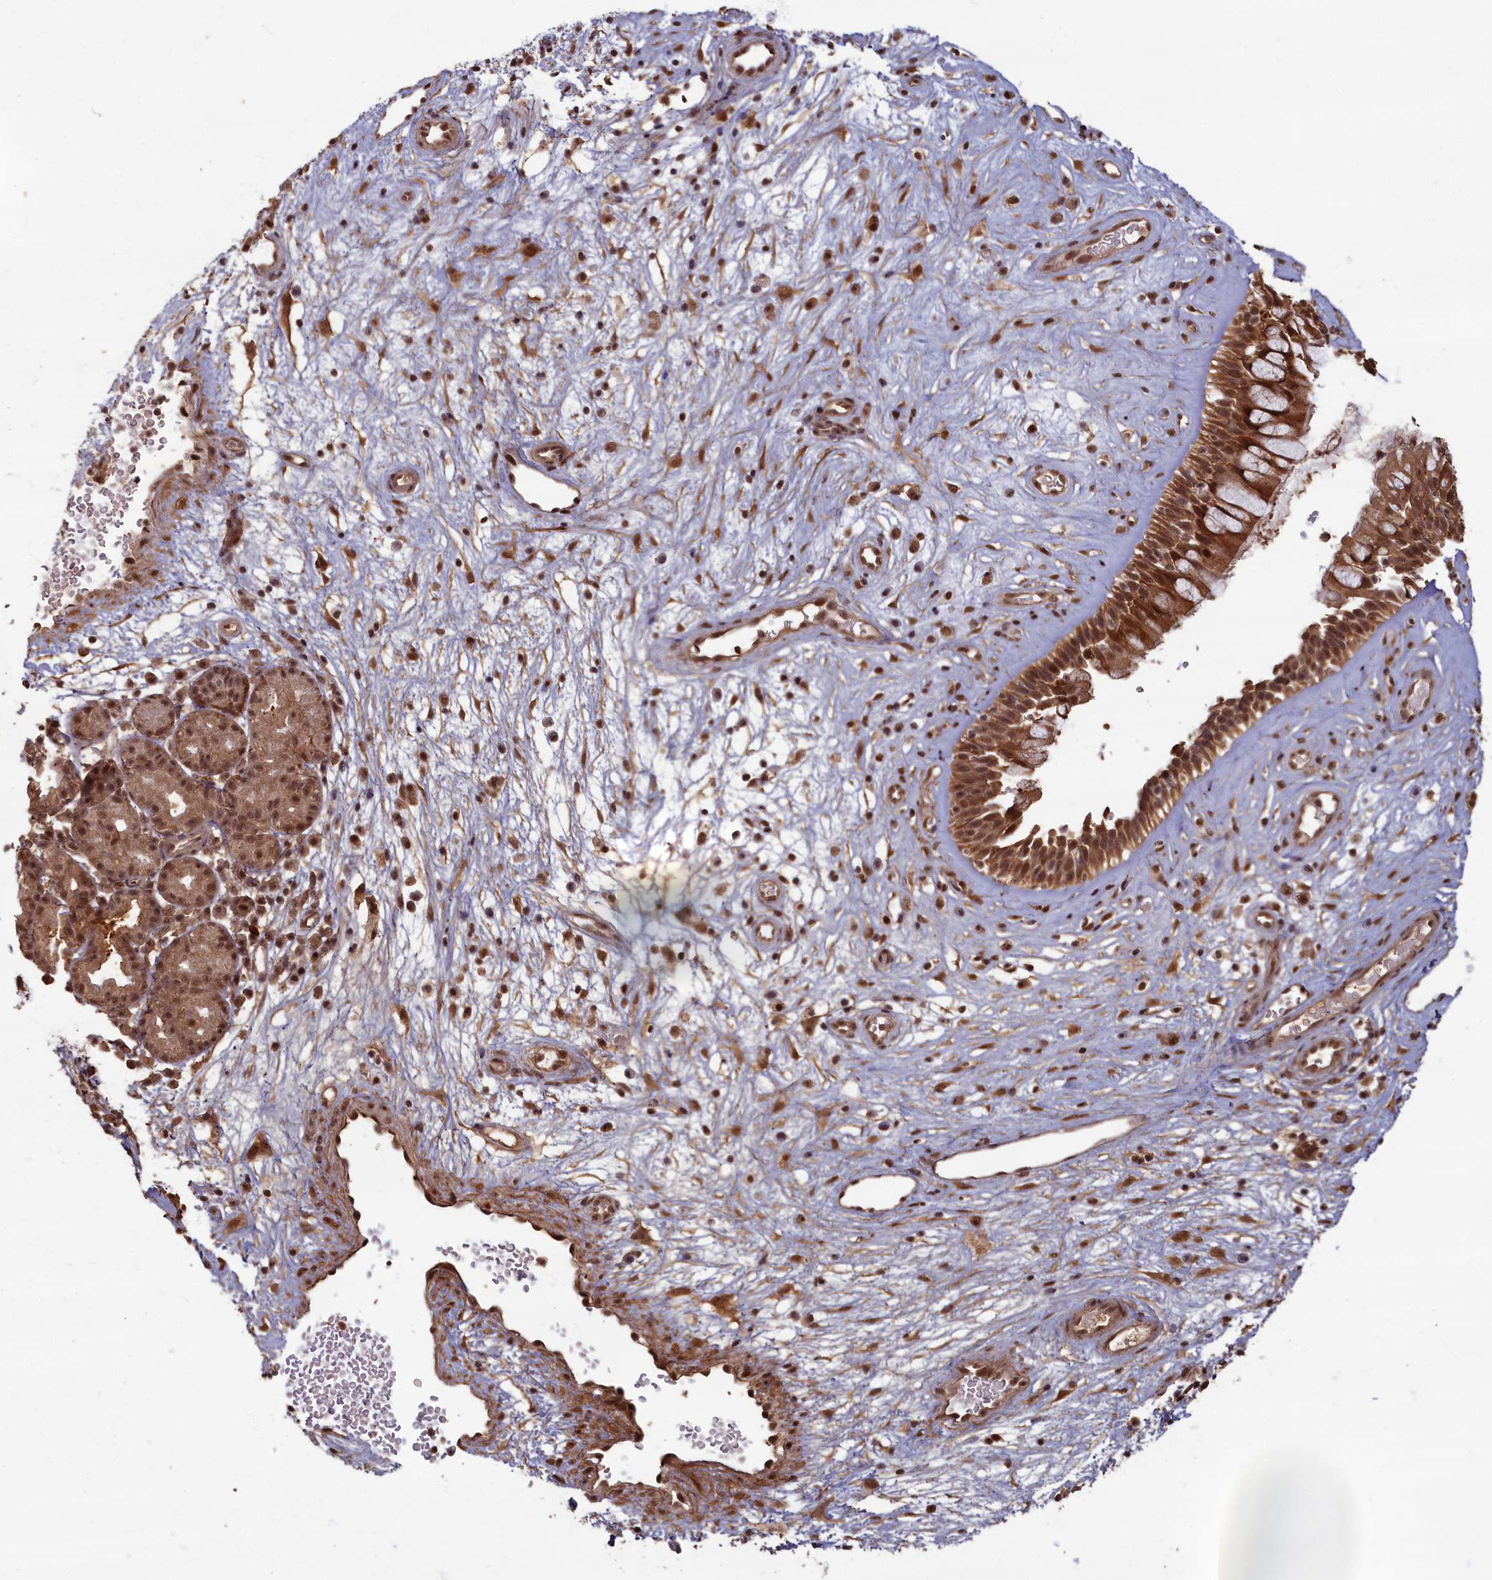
{"staining": {"intensity": "moderate", "quantity": ">75%", "location": "cytoplasmic/membranous,nuclear"}, "tissue": "nasopharynx", "cell_type": "Respiratory epithelial cells", "image_type": "normal", "snomed": [{"axis": "morphology", "description": "Normal tissue, NOS"}, {"axis": "topography", "description": "Nasopharynx"}], "caption": "Nasopharynx stained with DAB (3,3'-diaminobenzidine) immunohistochemistry (IHC) demonstrates medium levels of moderate cytoplasmic/membranous,nuclear staining in approximately >75% of respiratory epithelial cells.", "gene": "HIF3A", "patient": {"sex": "male", "age": 32}}